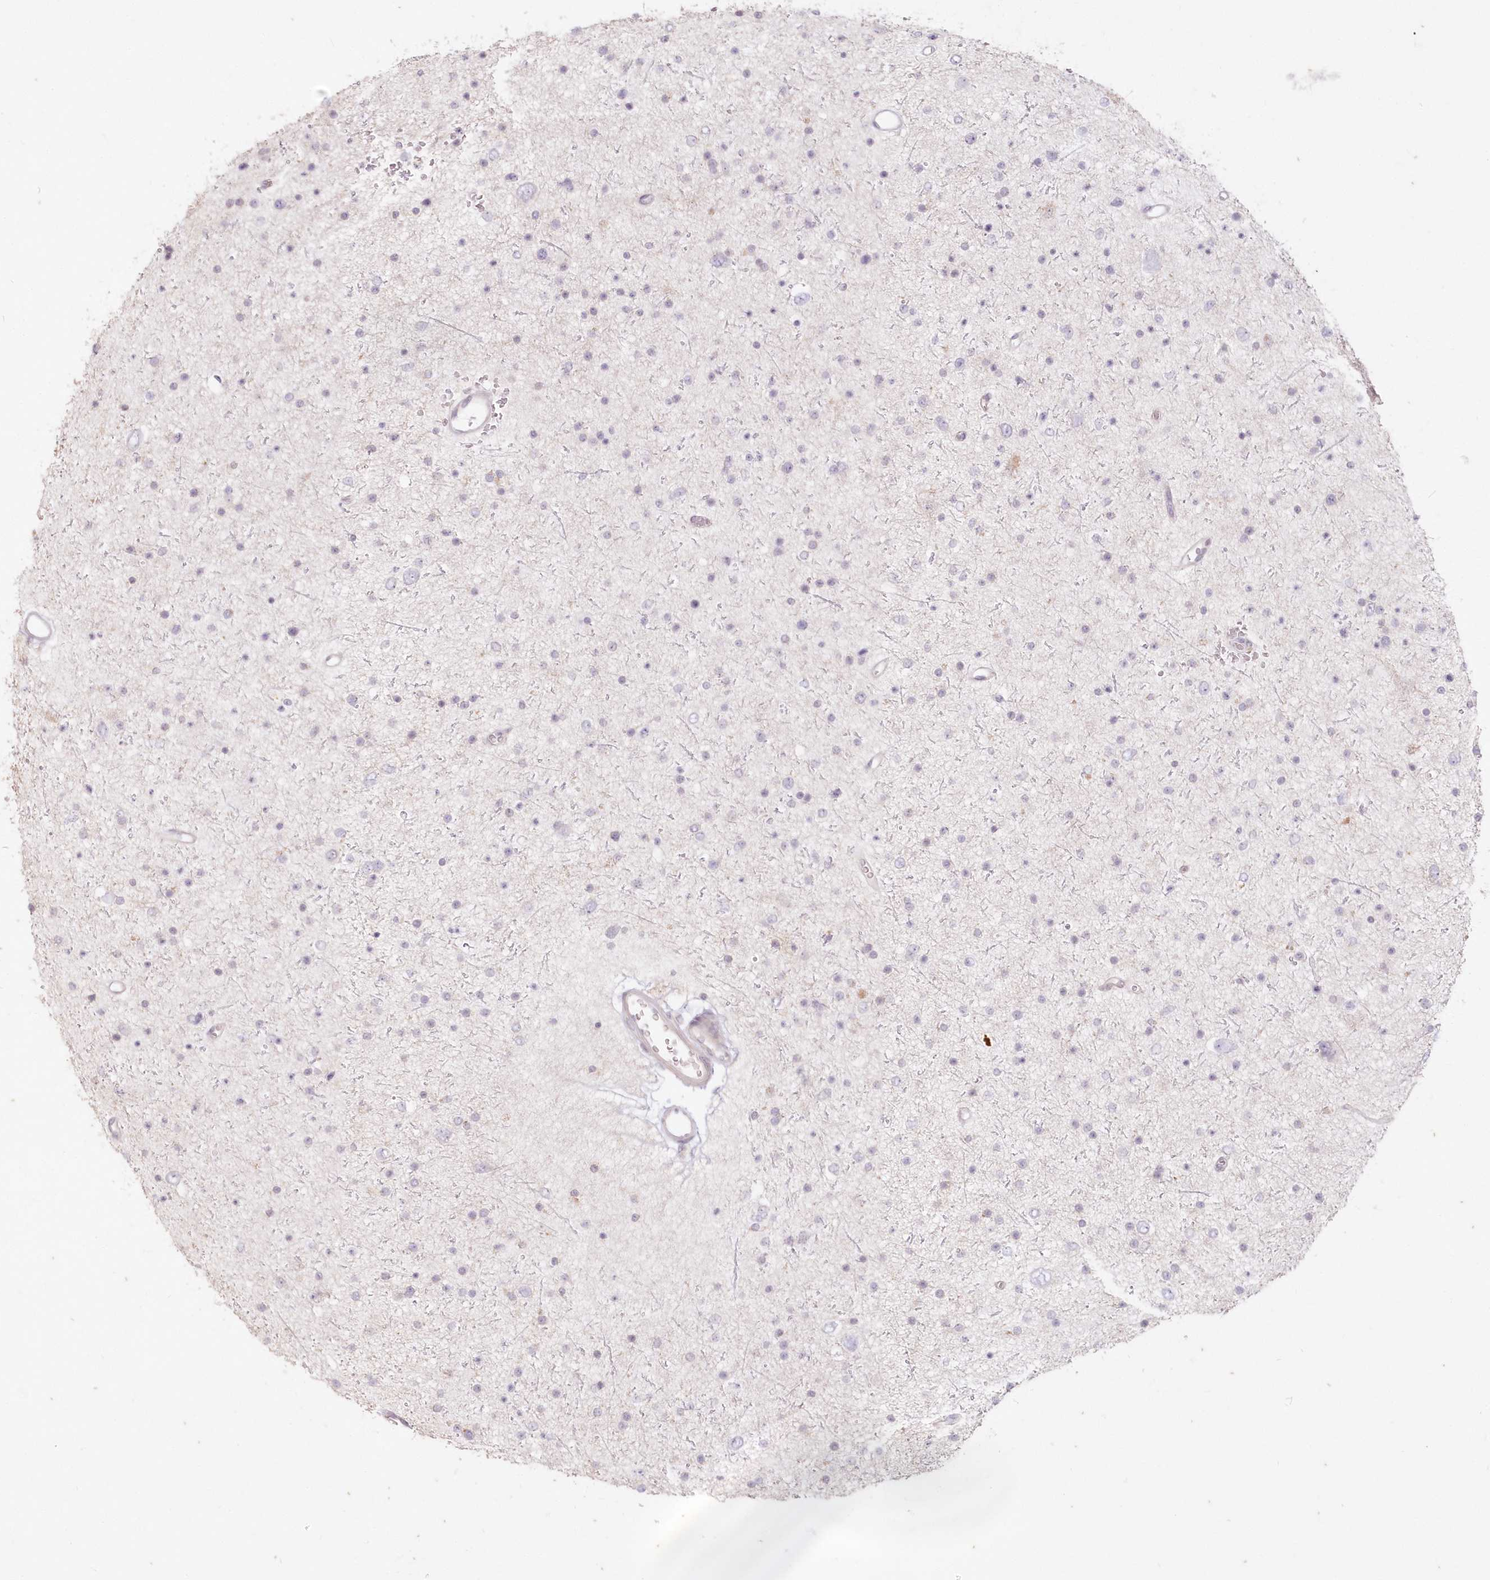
{"staining": {"intensity": "negative", "quantity": "none", "location": "none"}, "tissue": "glioma", "cell_type": "Tumor cells", "image_type": "cancer", "snomed": [{"axis": "morphology", "description": "Glioma, malignant, Low grade"}, {"axis": "topography", "description": "Brain"}], "caption": "Malignant glioma (low-grade) stained for a protein using IHC demonstrates no staining tumor cells.", "gene": "MTMR3", "patient": {"sex": "female", "age": 37}}